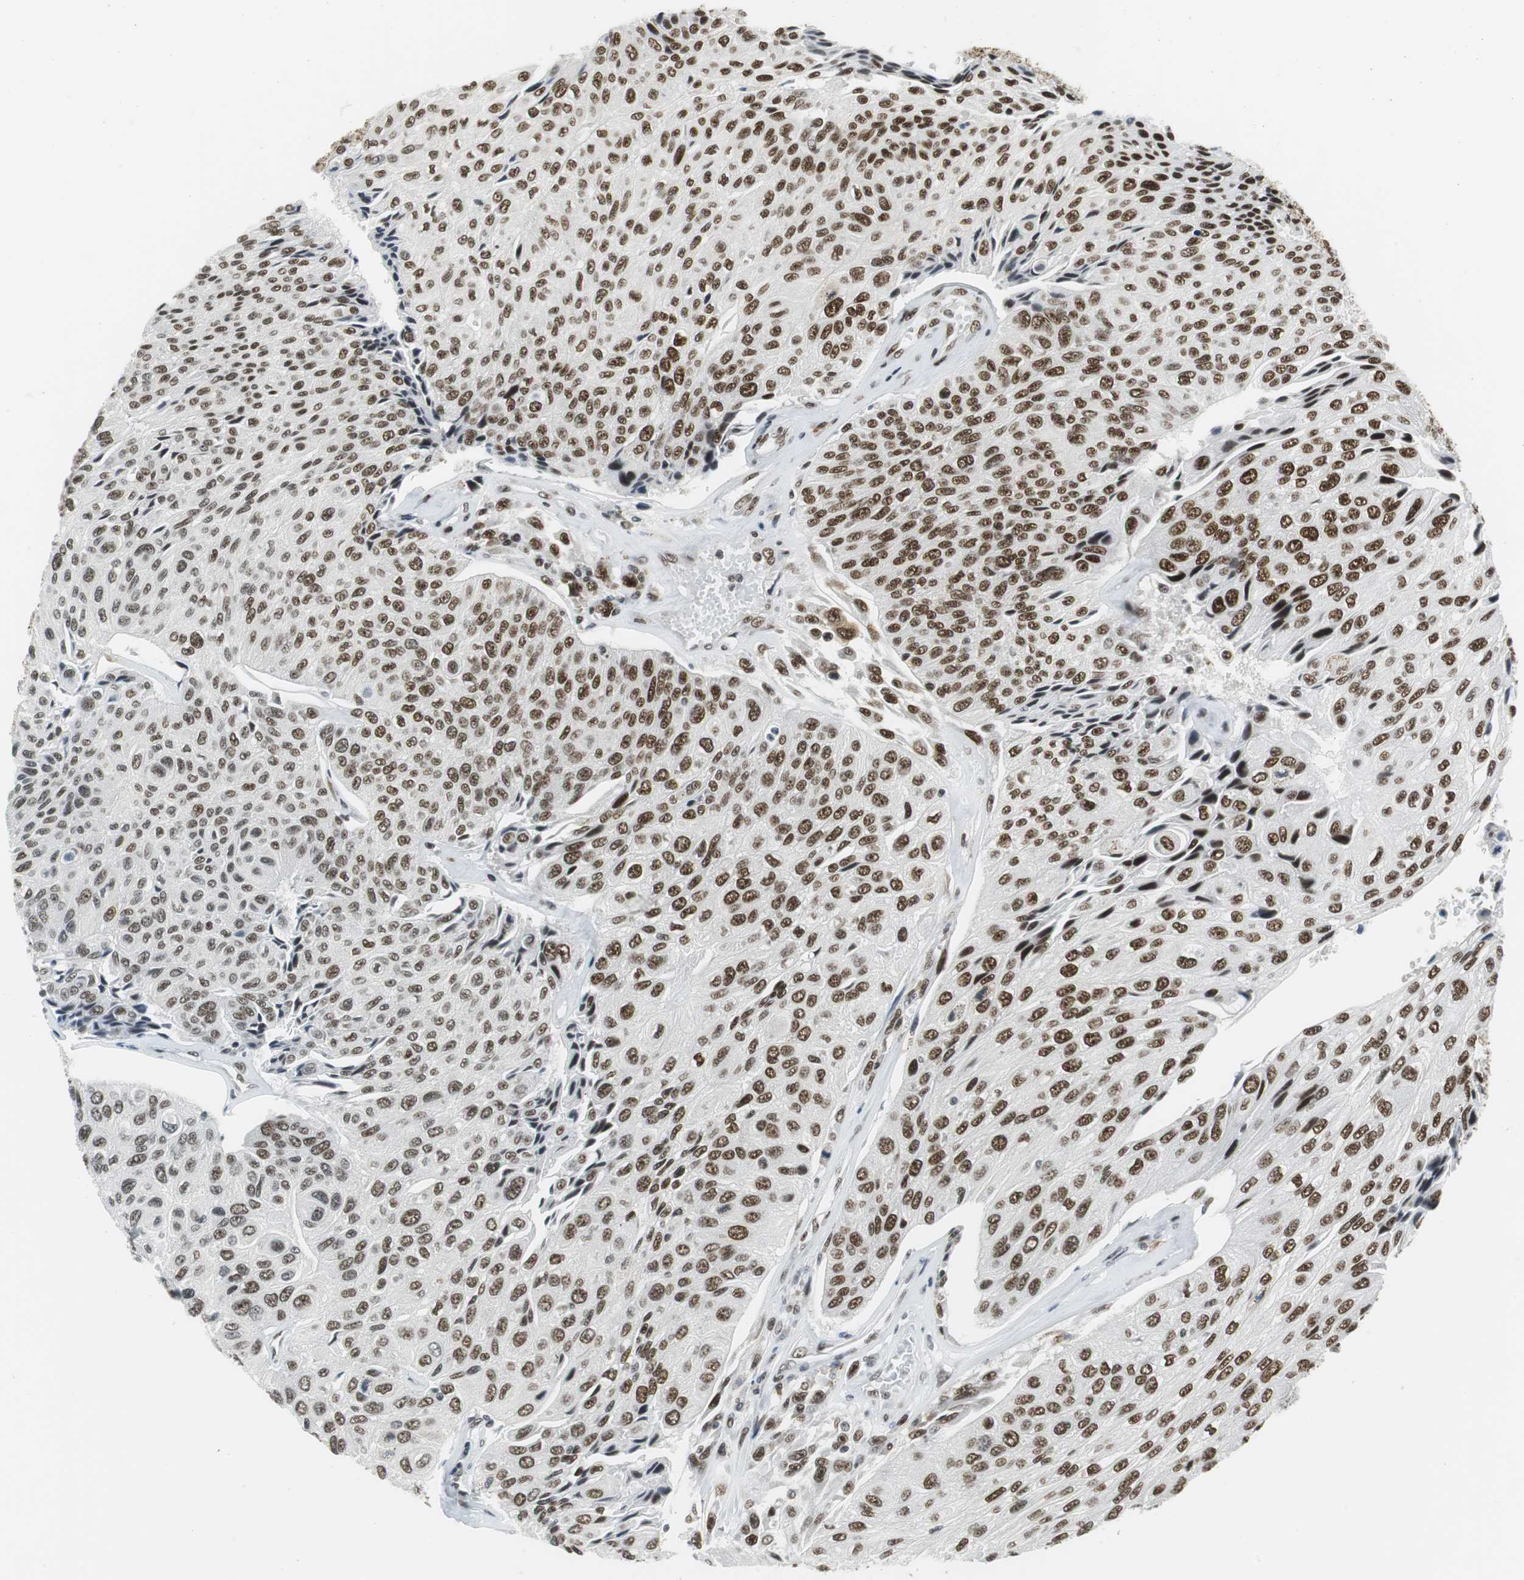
{"staining": {"intensity": "moderate", "quantity": ">75%", "location": "nuclear"}, "tissue": "urothelial cancer", "cell_type": "Tumor cells", "image_type": "cancer", "snomed": [{"axis": "morphology", "description": "Urothelial carcinoma, High grade"}, {"axis": "topography", "description": "Urinary bladder"}], "caption": "Immunohistochemical staining of human high-grade urothelial carcinoma displays moderate nuclear protein positivity in approximately >75% of tumor cells.", "gene": "PRKDC", "patient": {"sex": "male", "age": 66}}